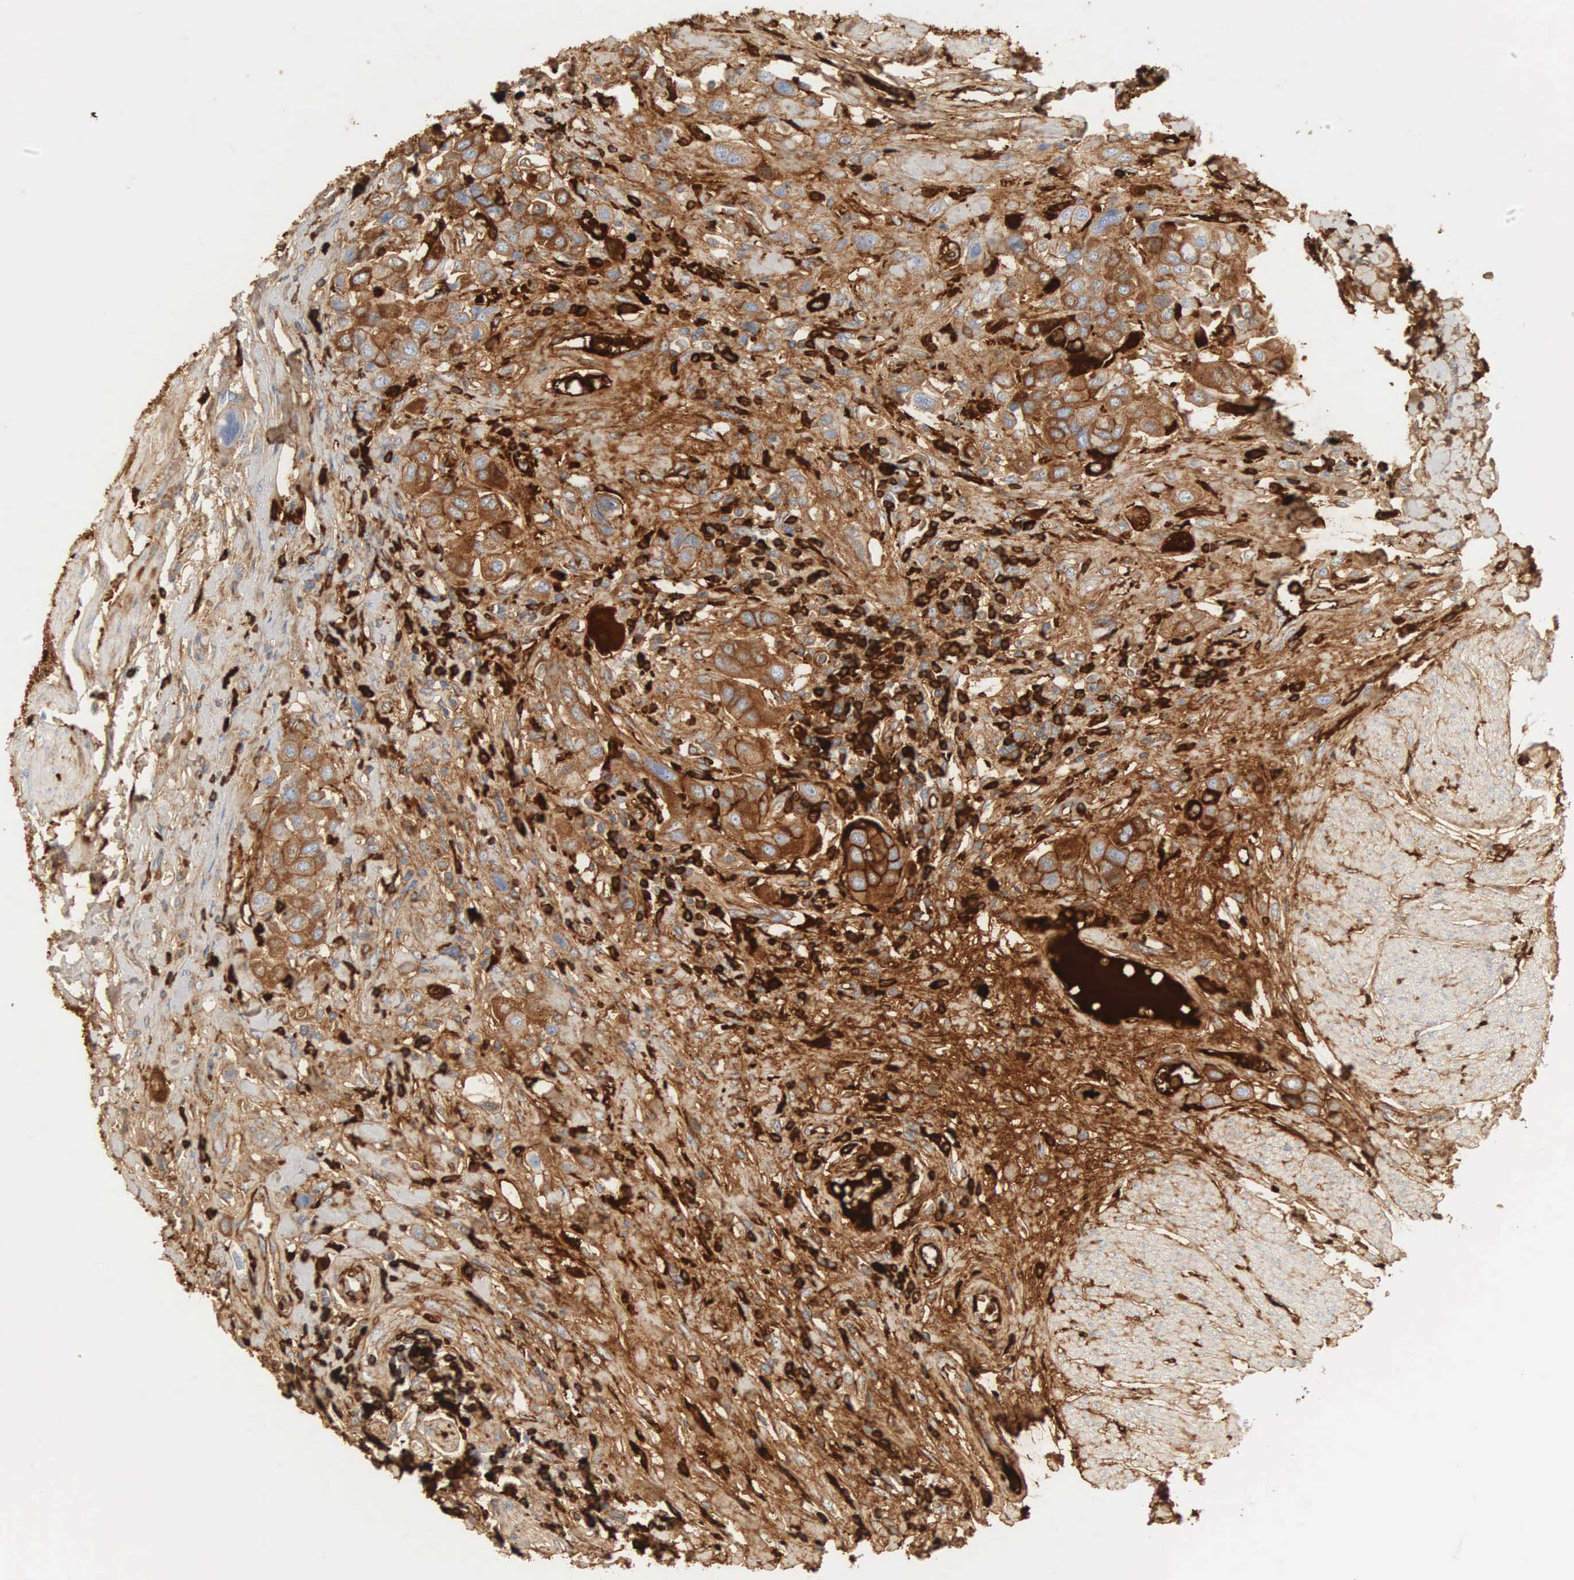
{"staining": {"intensity": "moderate", "quantity": "25%-75%", "location": "cytoplasmic/membranous"}, "tissue": "urothelial cancer", "cell_type": "Tumor cells", "image_type": "cancer", "snomed": [{"axis": "morphology", "description": "Urothelial carcinoma, High grade"}, {"axis": "topography", "description": "Urinary bladder"}], "caption": "Immunohistochemical staining of human high-grade urothelial carcinoma reveals moderate cytoplasmic/membranous protein staining in approximately 25%-75% of tumor cells. (Brightfield microscopy of DAB IHC at high magnification).", "gene": "IGLC3", "patient": {"sex": "male", "age": 50}}